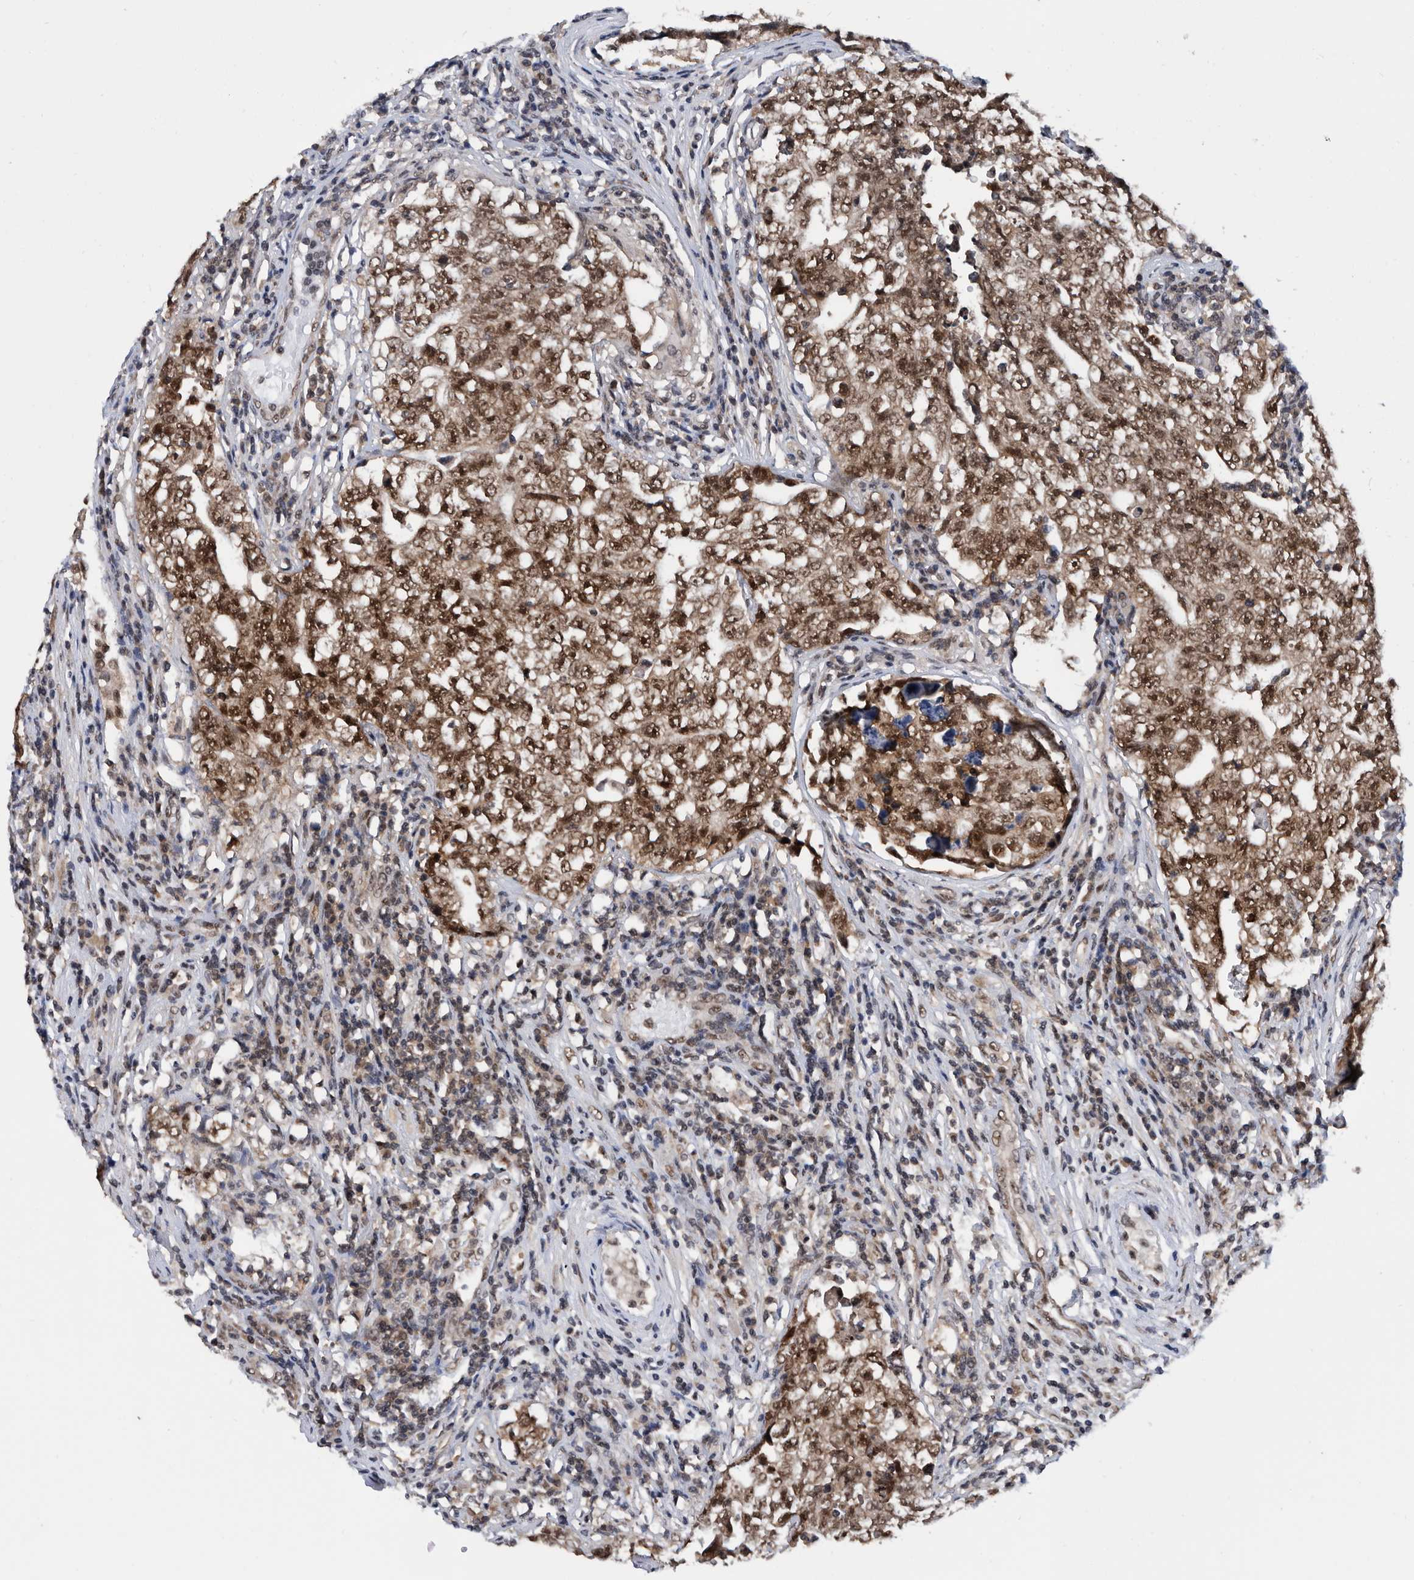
{"staining": {"intensity": "strong", "quantity": ">75%", "location": "cytoplasmic/membranous,nuclear"}, "tissue": "testis cancer", "cell_type": "Tumor cells", "image_type": "cancer", "snomed": [{"axis": "morphology", "description": "Carcinoma, Embryonal, NOS"}, {"axis": "topography", "description": "Testis"}], "caption": "Tumor cells display strong cytoplasmic/membranous and nuclear staining in about >75% of cells in testis embryonal carcinoma. (DAB = brown stain, brightfield microscopy at high magnification).", "gene": "ZNF260", "patient": {"sex": "male", "age": 26}}